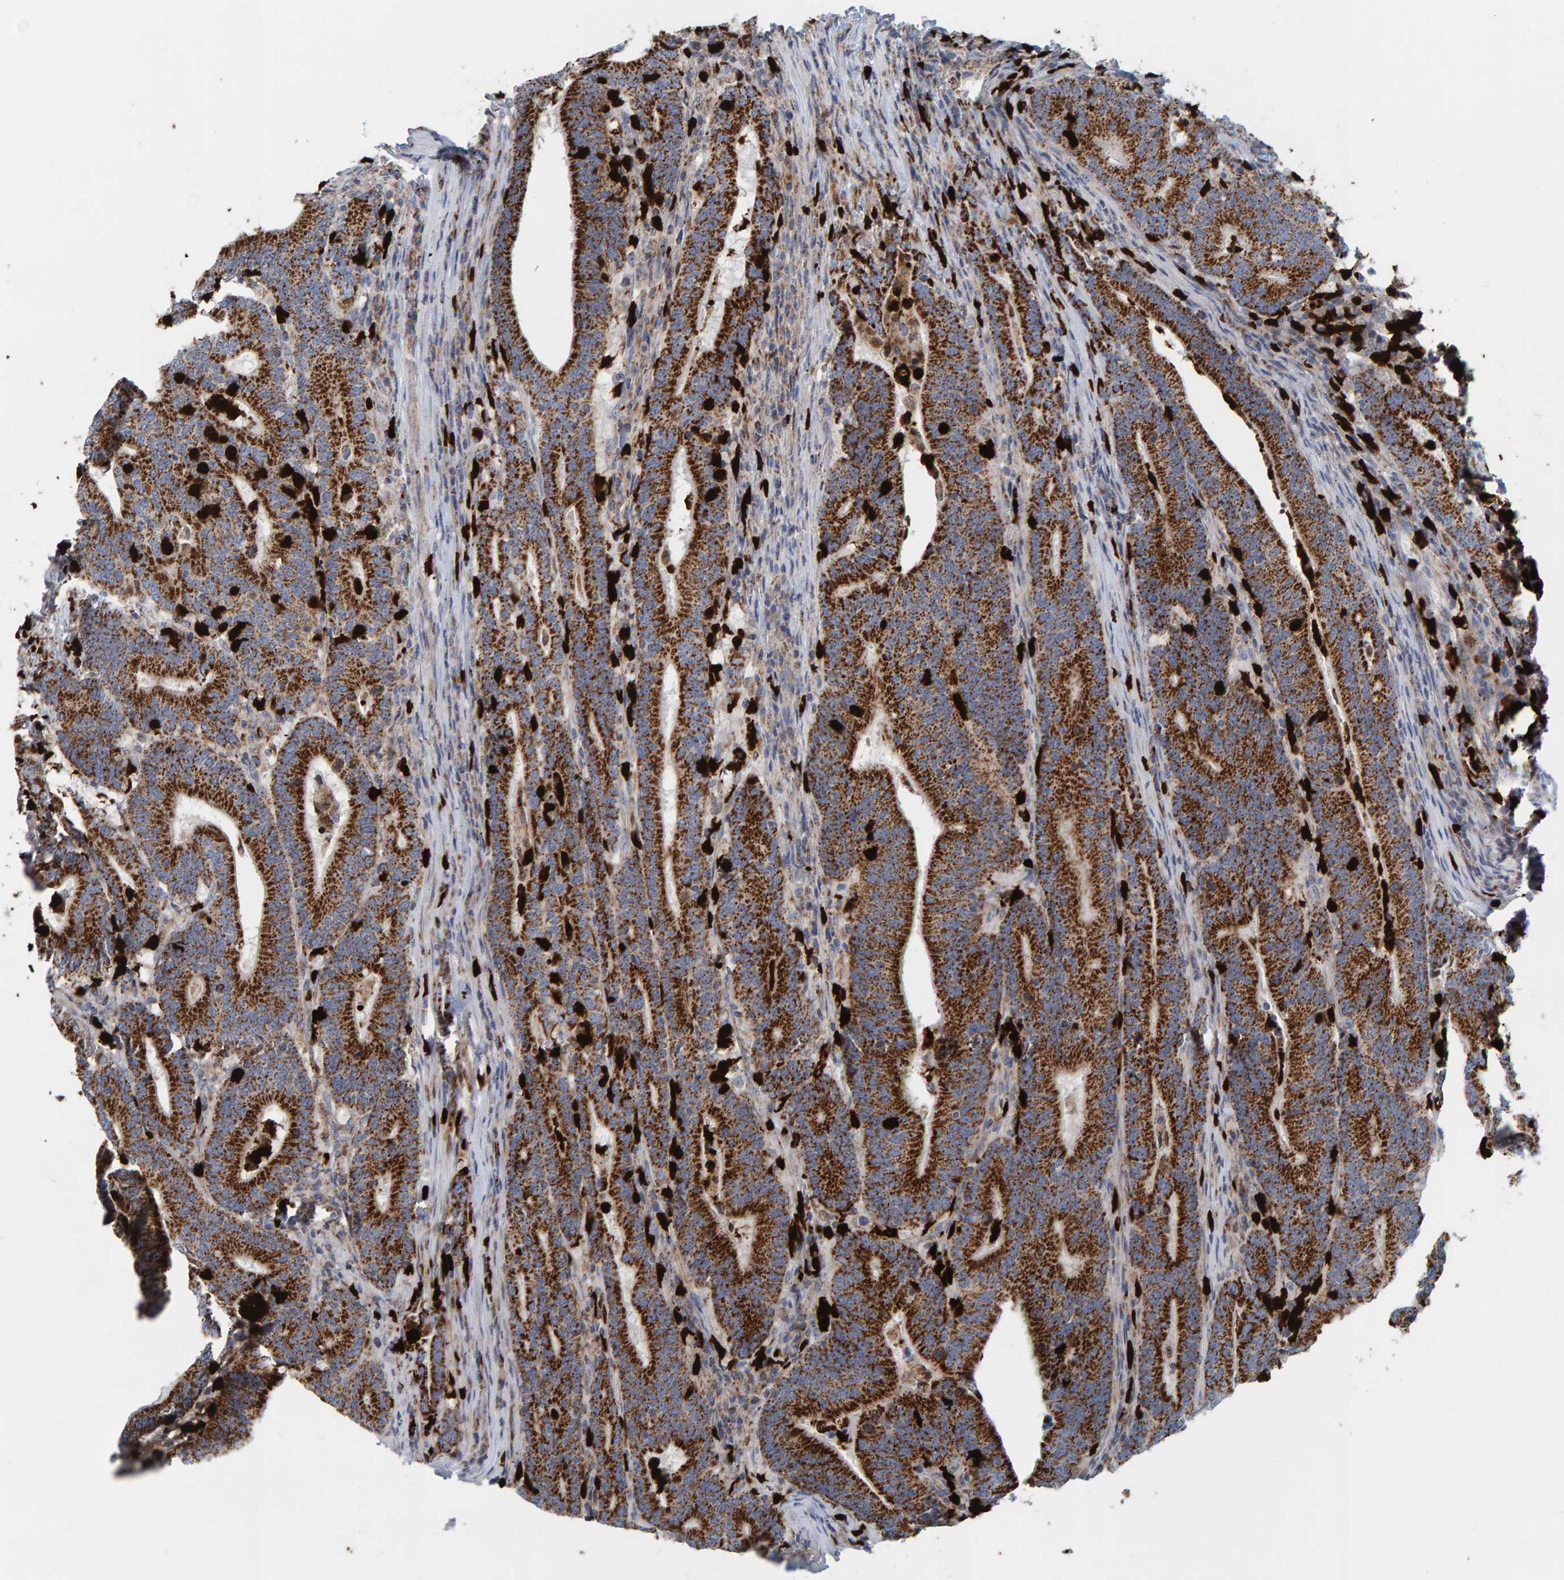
{"staining": {"intensity": "strong", "quantity": ">75%", "location": "cytoplasmic/membranous"}, "tissue": "colorectal cancer", "cell_type": "Tumor cells", "image_type": "cancer", "snomed": [{"axis": "morphology", "description": "Adenocarcinoma, NOS"}, {"axis": "topography", "description": "Colon"}], "caption": "Protein expression analysis of colorectal cancer (adenocarcinoma) exhibits strong cytoplasmic/membranous staining in approximately >75% of tumor cells.", "gene": "B9D1", "patient": {"sex": "female", "age": 66}}